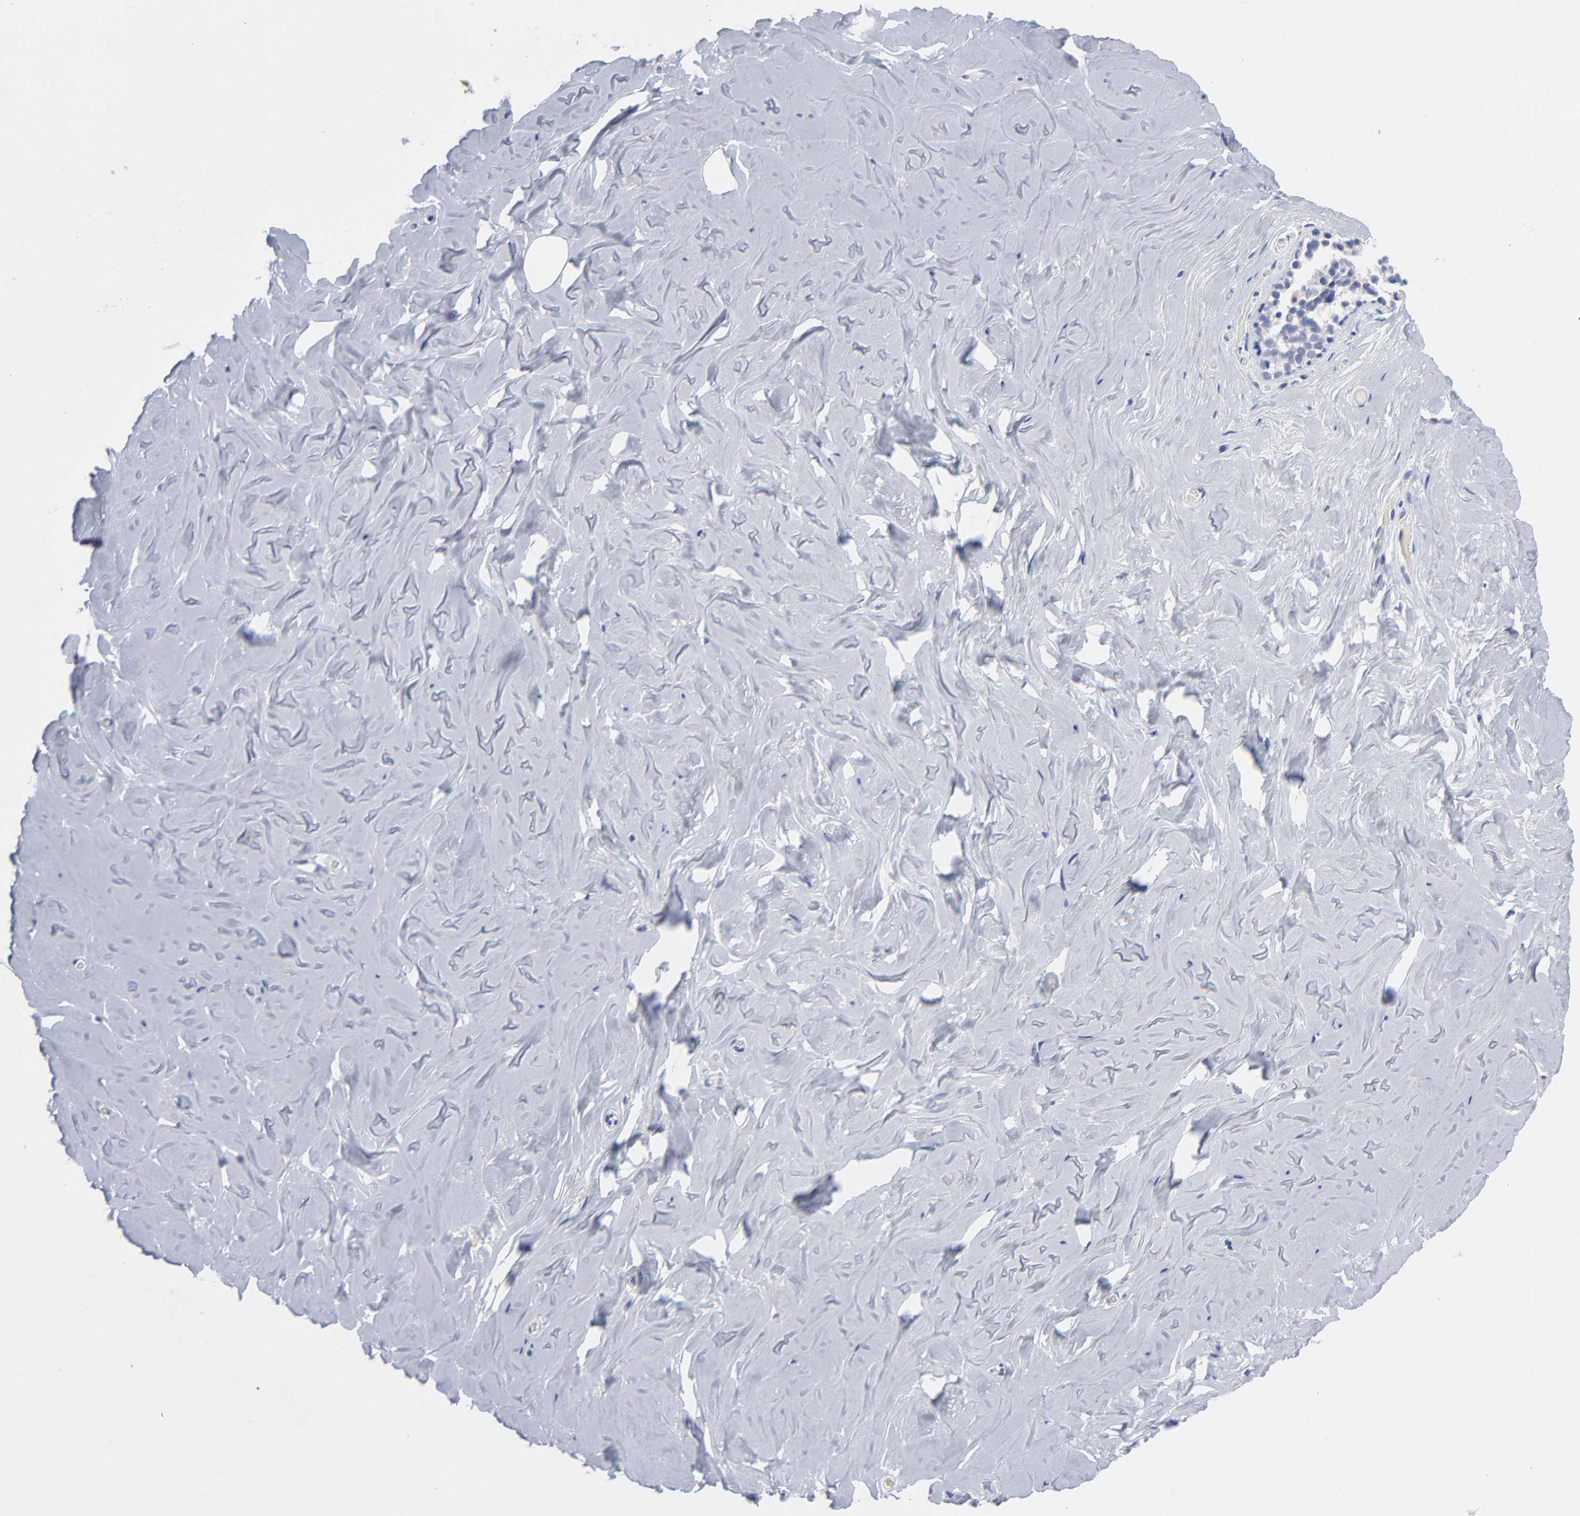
{"staining": {"intensity": "negative", "quantity": "none", "location": "none"}, "tissue": "breast", "cell_type": "Adipocytes", "image_type": "normal", "snomed": [{"axis": "morphology", "description": "Normal tissue, NOS"}, {"axis": "topography", "description": "Breast"}], "caption": "The image shows no staining of adipocytes in normal breast. Brightfield microscopy of immunohistochemistry (IHC) stained with DAB (brown) and hematoxylin (blue), captured at high magnification.", "gene": "CDK1", "patient": {"sex": "female", "age": 75}}